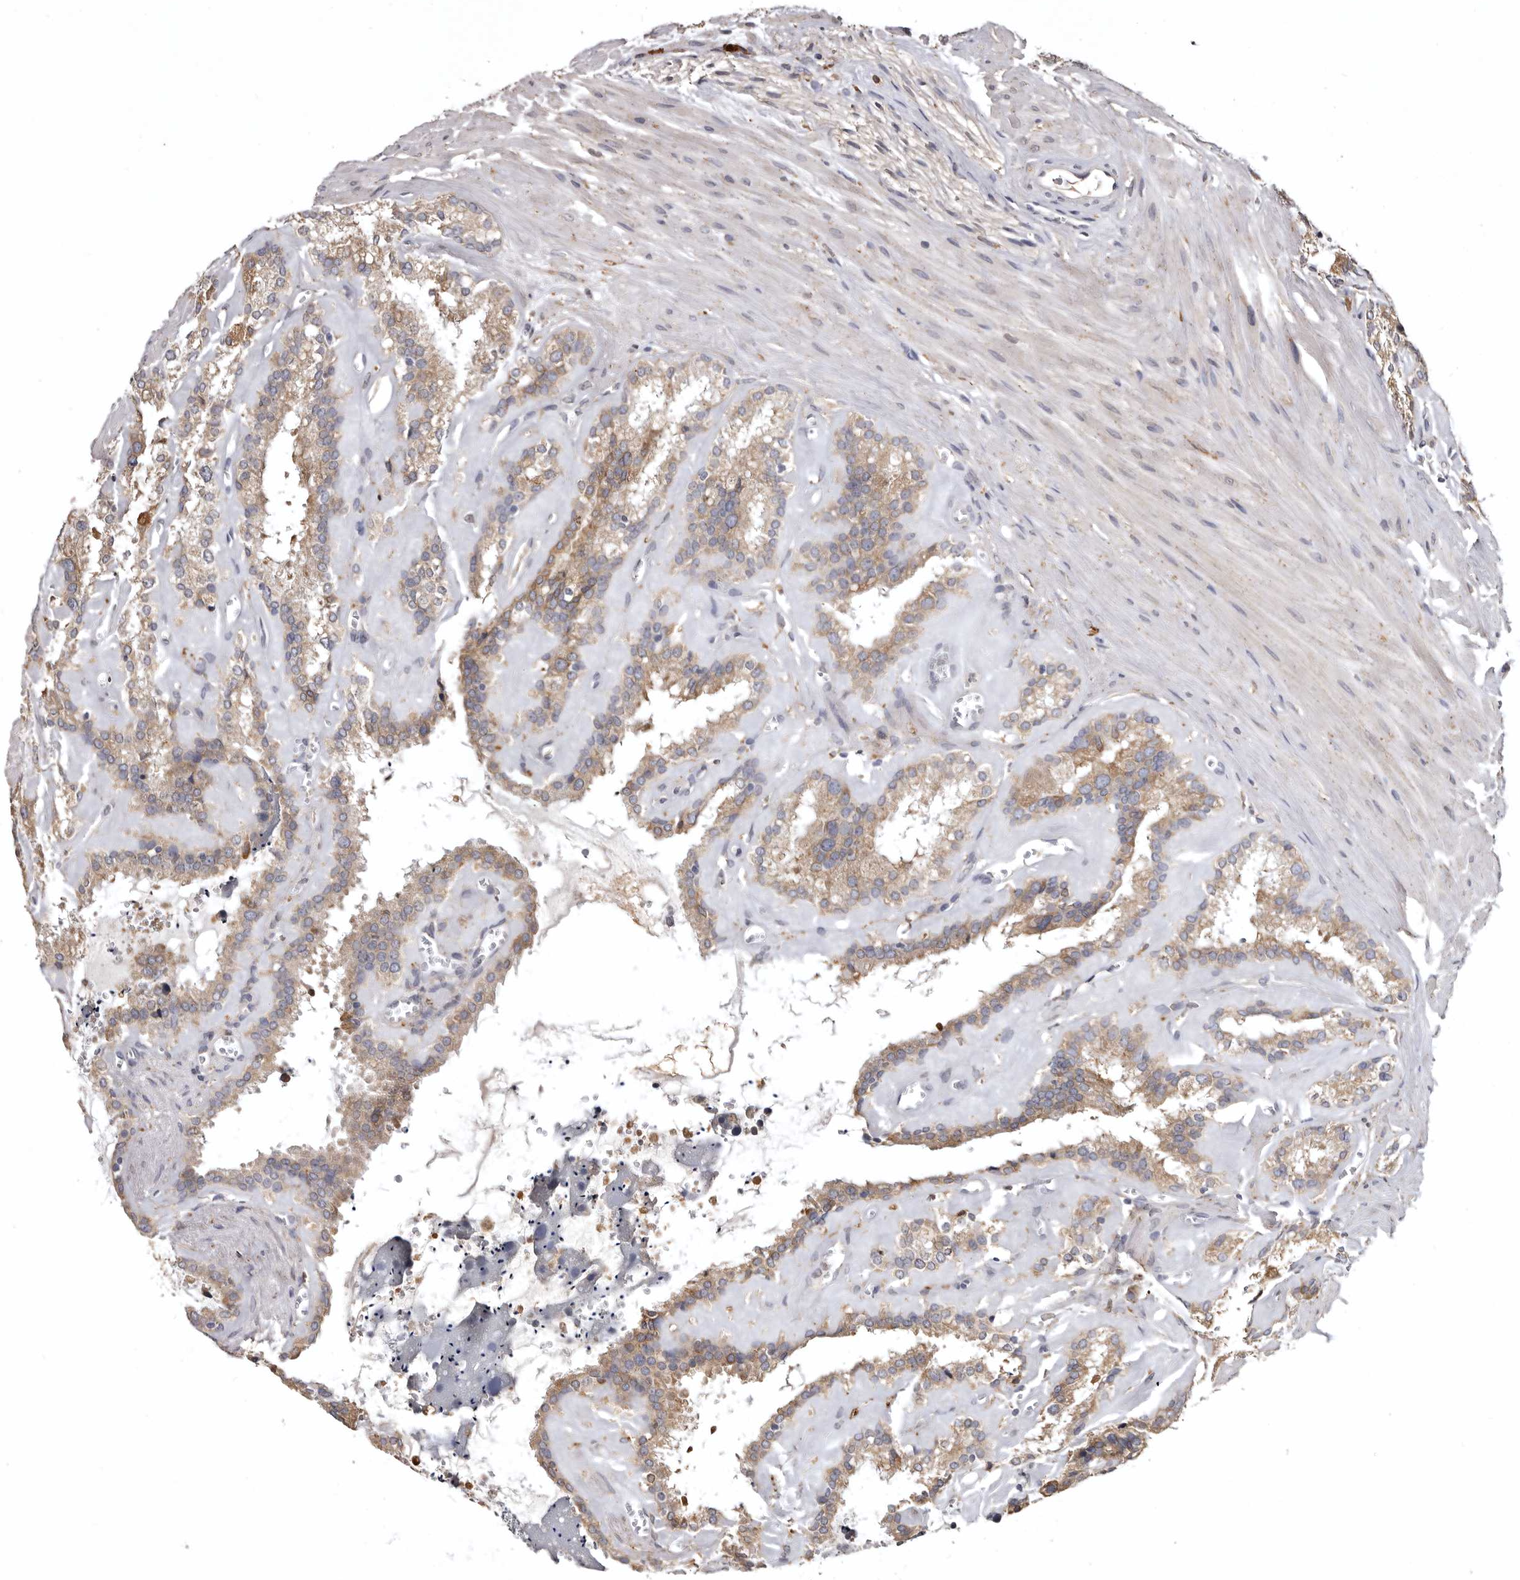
{"staining": {"intensity": "moderate", "quantity": "25%-75%", "location": "cytoplasmic/membranous"}, "tissue": "seminal vesicle", "cell_type": "Glandular cells", "image_type": "normal", "snomed": [{"axis": "morphology", "description": "Normal tissue, NOS"}, {"axis": "topography", "description": "Prostate"}, {"axis": "topography", "description": "Seminal veicle"}], "caption": "Immunohistochemistry (IHC) staining of unremarkable seminal vesicle, which displays medium levels of moderate cytoplasmic/membranous staining in approximately 25%-75% of glandular cells indicating moderate cytoplasmic/membranous protein staining. The staining was performed using DAB (brown) for protein detection and nuclei were counterstained in hematoxylin (blue).", "gene": "INKA2", "patient": {"sex": "male", "age": 59}}